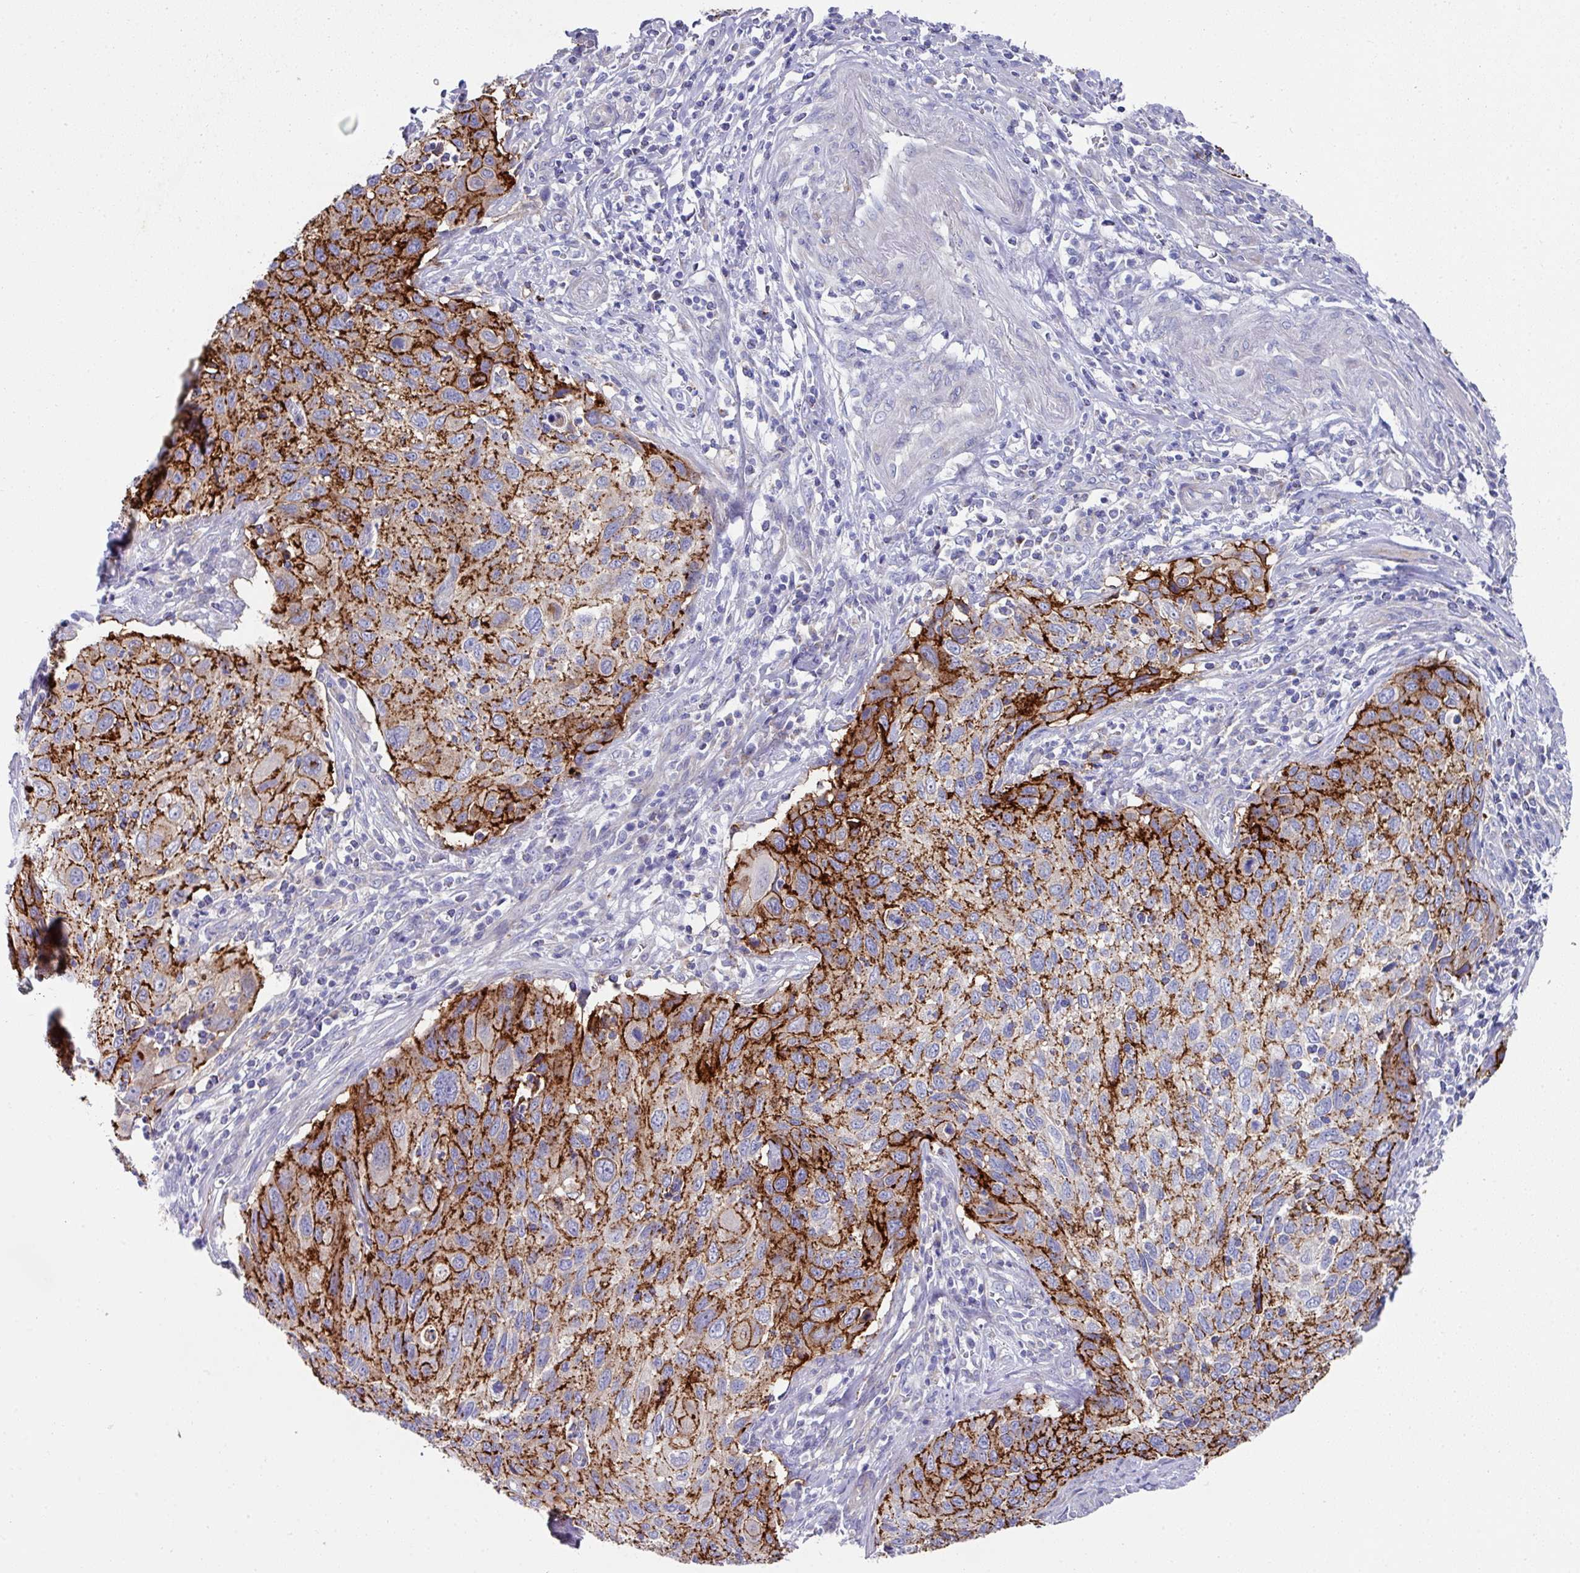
{"staining": {"intensity": "strong", "quantity": ">75%", "location": "cytoplasmic/membranous"}, "tissue": "cervical cancer", "cell_type": "Tumor cells", "image_type": "cancer", "snomed": [{"axis": "morphology", "description": "Squamous cell carcinoma, NOS"}, {"axis": "topography", "description": "Cervix"}], "caption": "The immunohistochemical stain shows strong cytoplasmic/membranous positivity in tumor cells of squamous cell carcinoma (cervical) tissue. (Brightfield microscopy of DAB IHC at high magnification).", "gene": "CLDN1", "patient": {"sex": "female", "age": 70}}